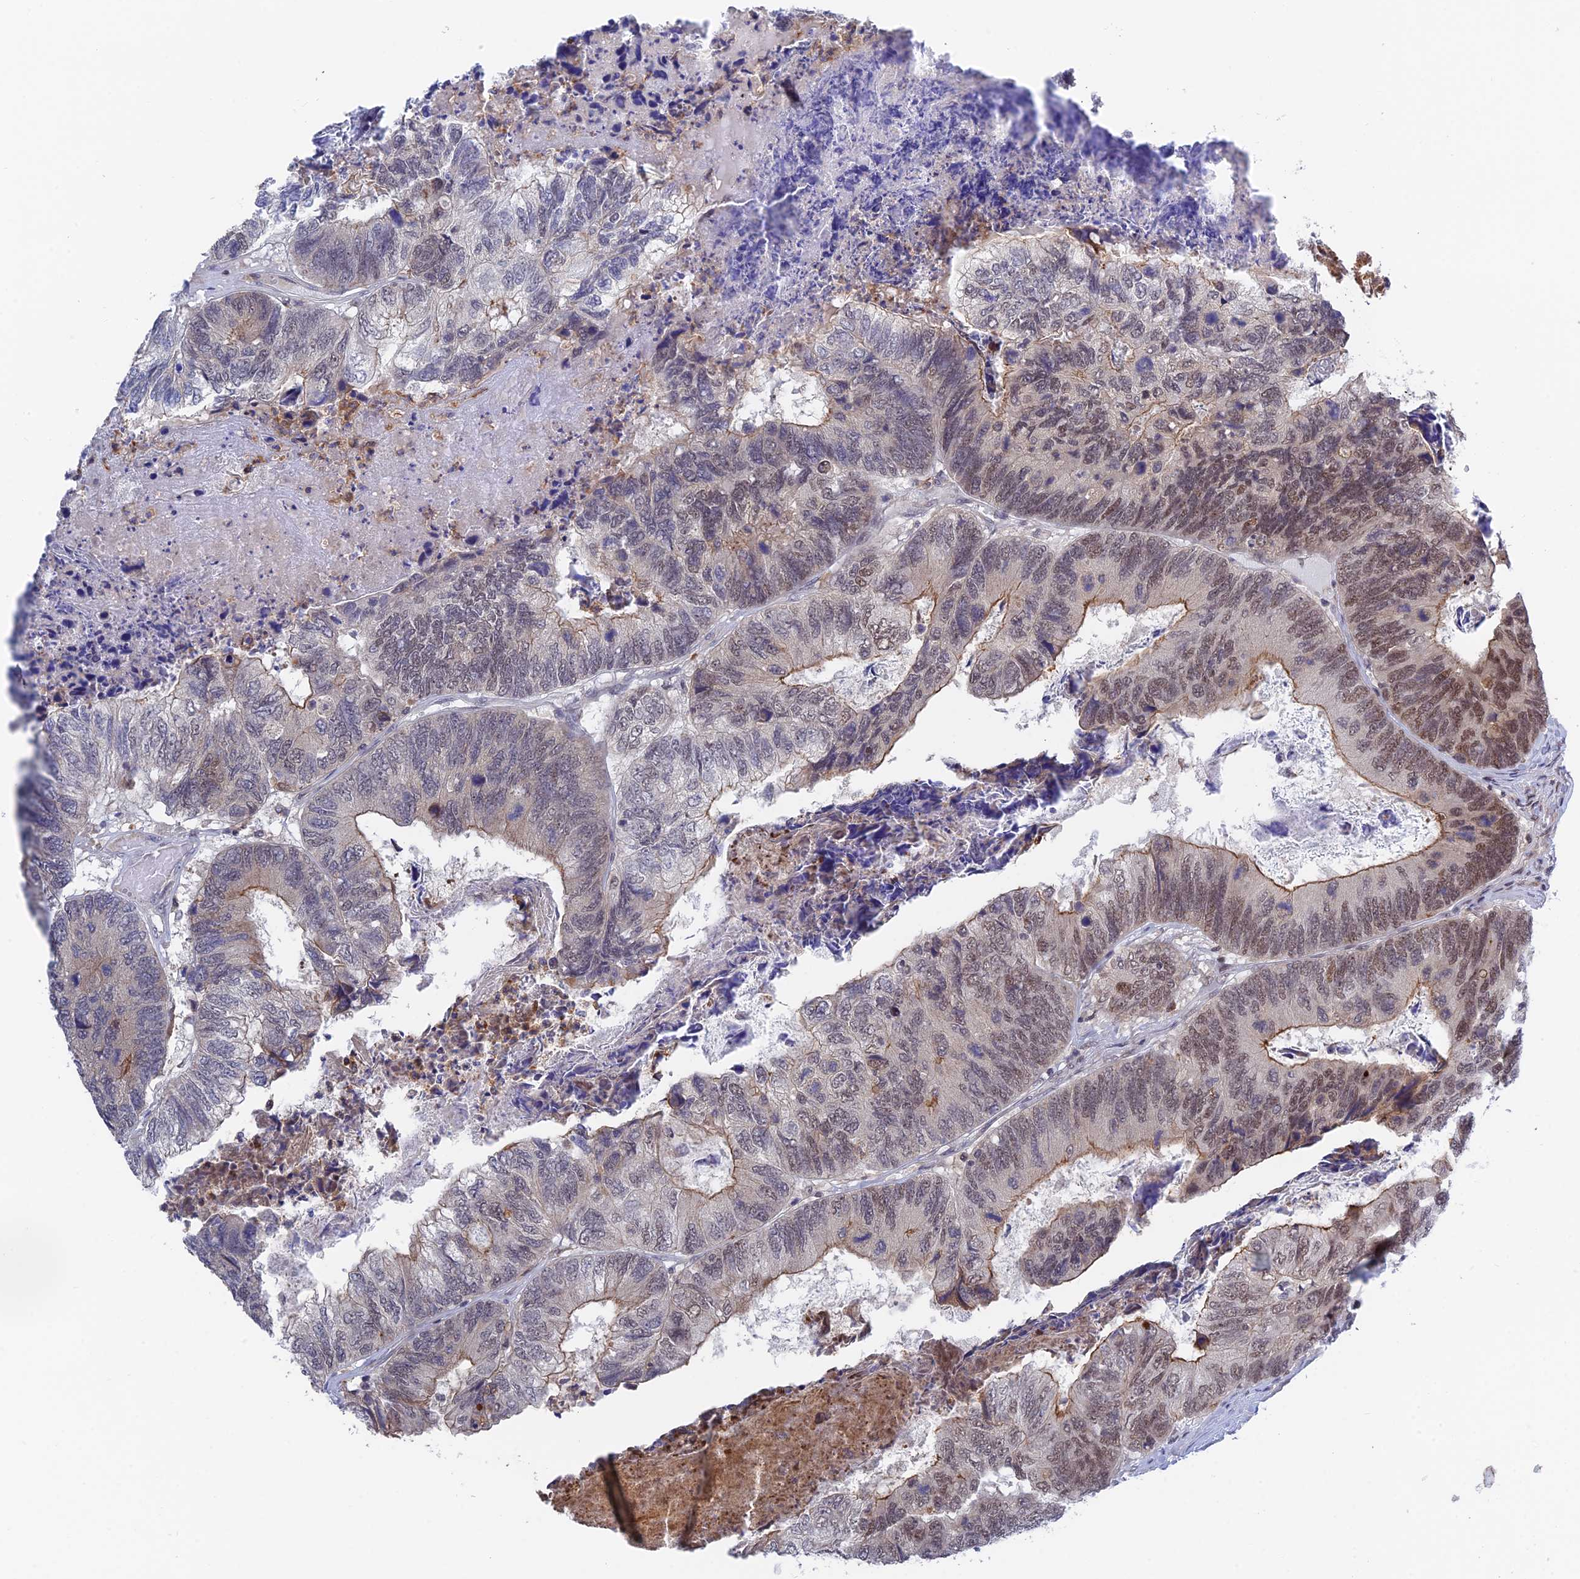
{"staining": {"intensity": "moderate", "quantity": "25%-75%", "location": "cytoplasmic/membranous,nuclear"}, "tissue": "colorectal cancer", "cell_type": "Tumor cells", "image_type": "cancer", "snomed": [{"axis": "morphology", "description": "Adenocarcinoma, NOS"}, {"axis": "topography", "description": "Colon"}], "caption": "An image of human colorectal cancer stained for a protein displays moderate cytoplasmic/membranous and nuclear brown staining in tumor cells.", "gene": "TCEA1", "patient": {"sex": "female", "age": 67}}